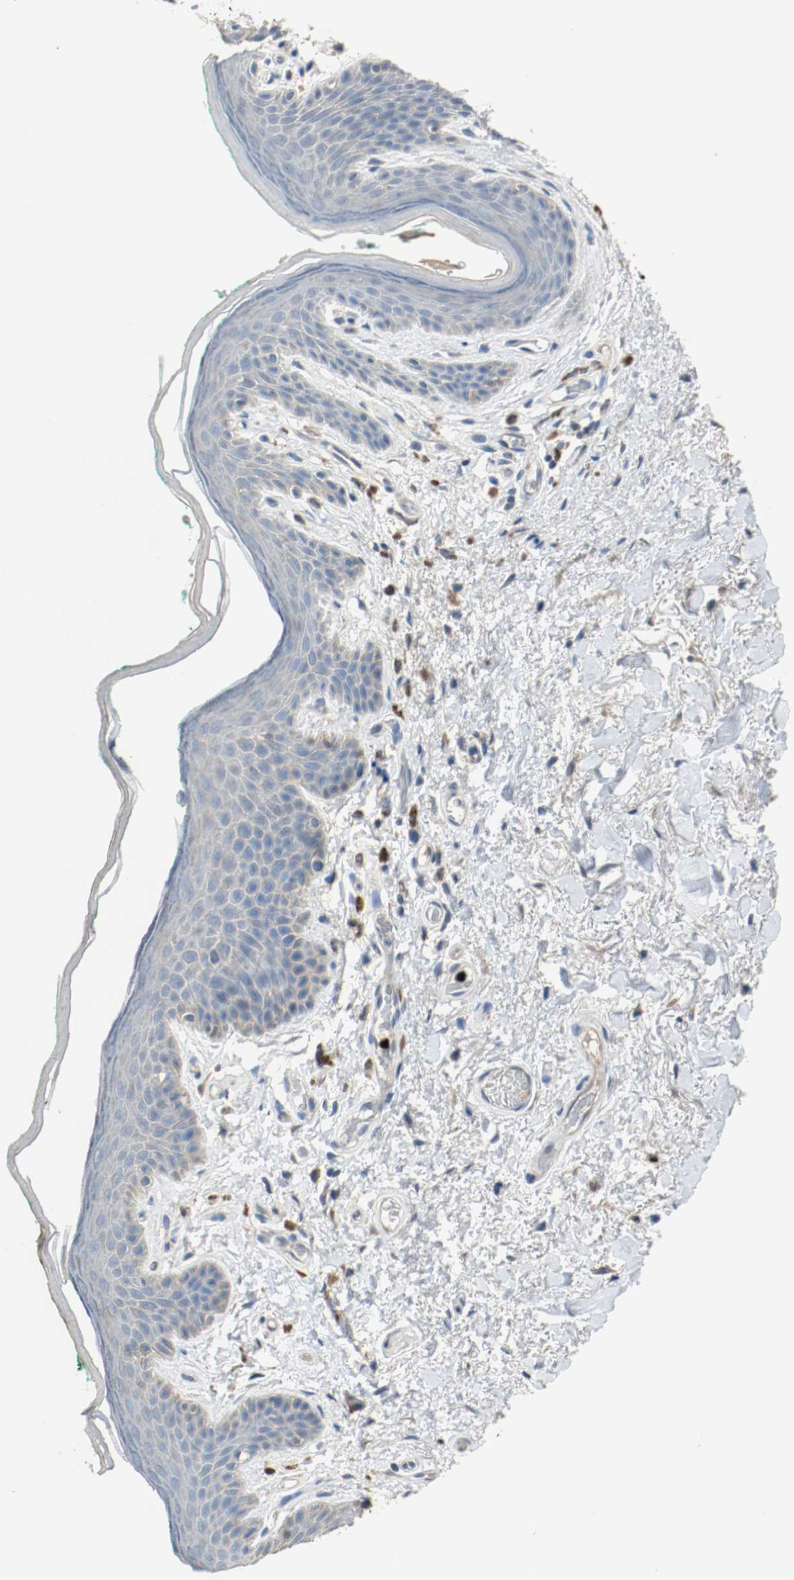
{"staining": {"intensity": "negative", "quantity": "none", "location": "none"}, "tissue": "skin", "cell_type": "Epidermal cells", "image_type": "normal", "snomed": [{"axis": "morphology", "description": "Normal tissue, NOS"}, {"axis": "topography", "description": "Anal"}], "caption": "This is an immunohistochemistry (IHC) image of normal skin. There is no staining in epidermal cells.", "gene": "BLK", "patient": {"sex": "male", "age": 74}}